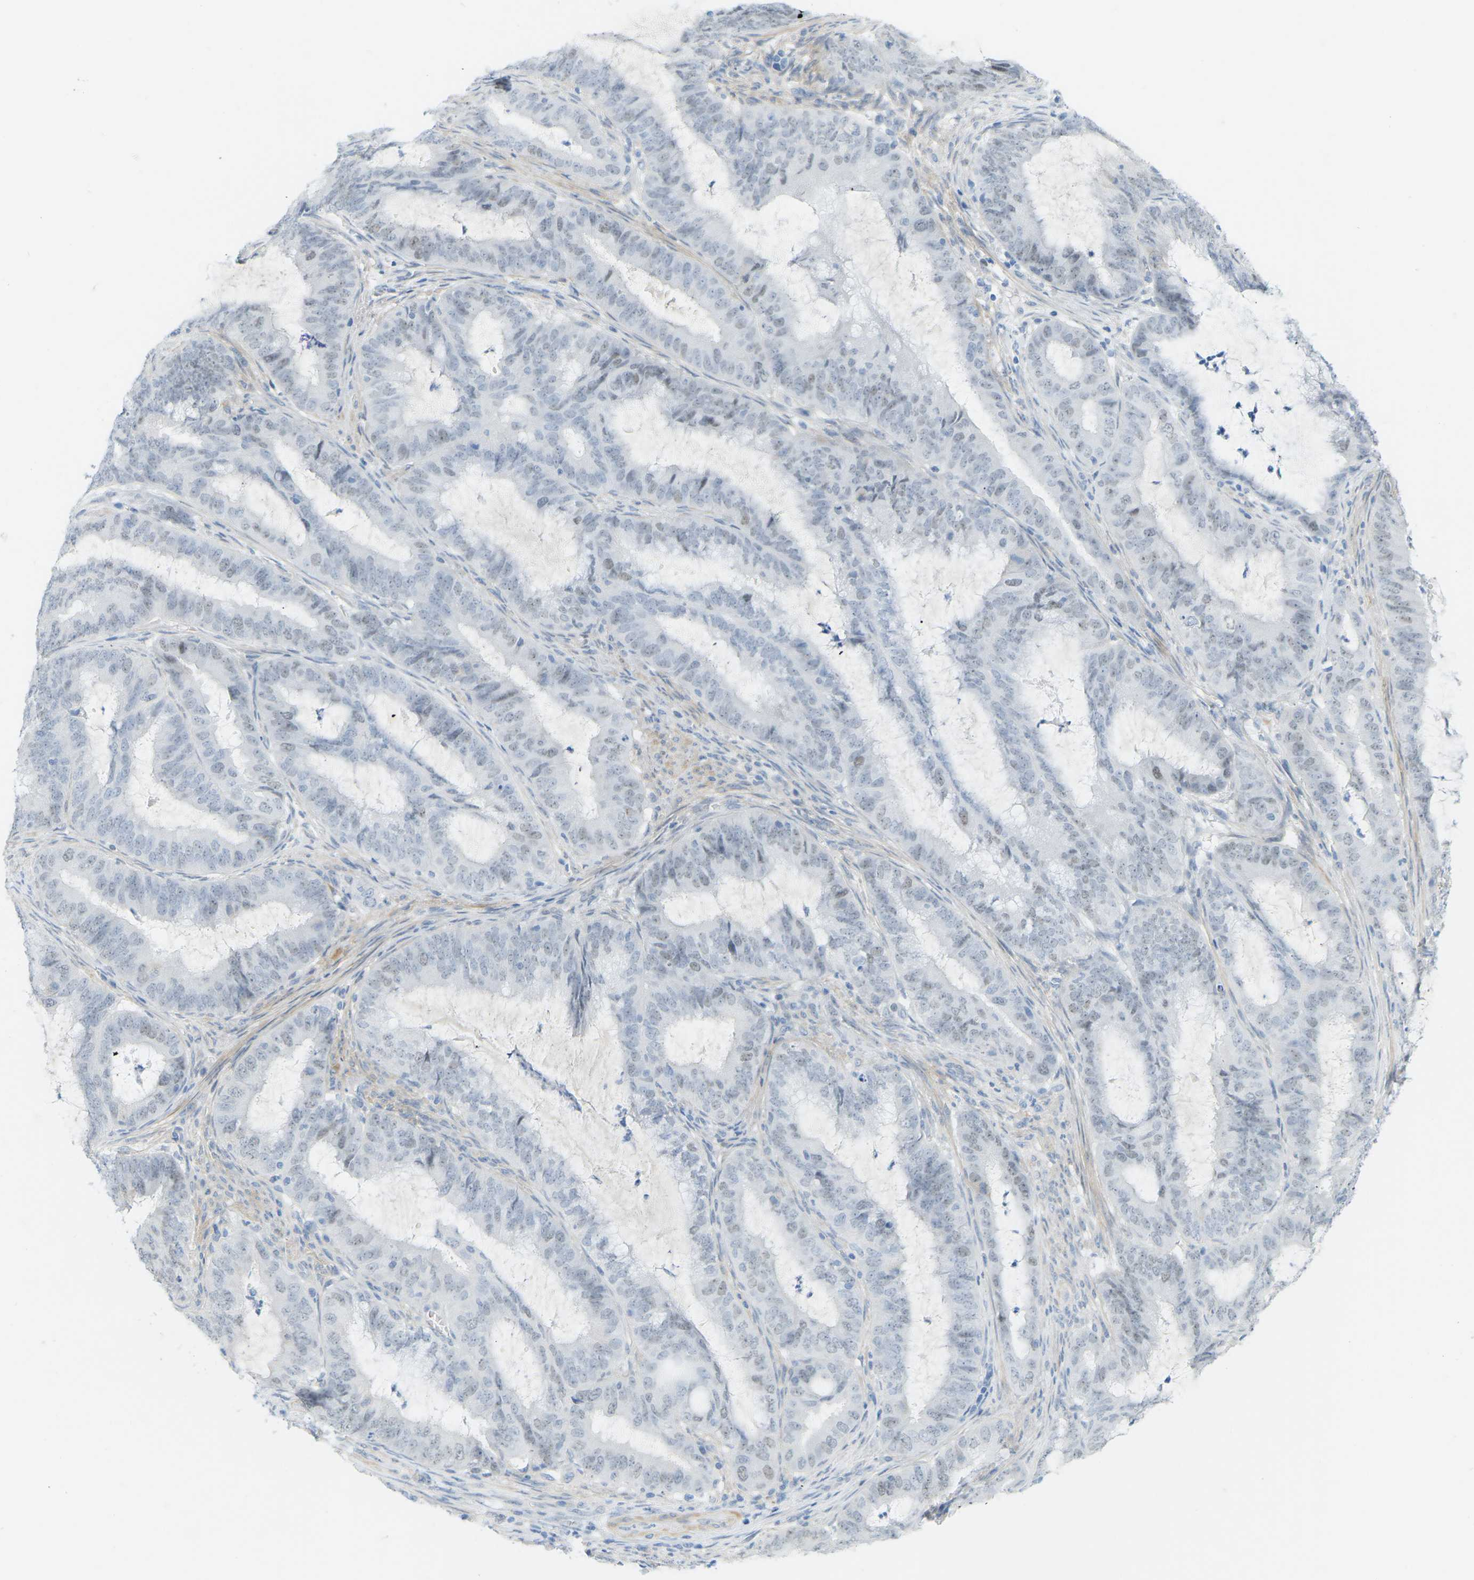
{"staining": {"intensity": "weak", "quantity": "<25%", "location": "nuclear"}, "tissue": "endometrial cancer", "cell_type": "Tumor cells", "image_type": "cancer", "snomed": [{"axis": "morphology", "description": "Adenocarcinoma, NOS"}, {"axis": "topography", "description": "Endometrium"}], "caption": "Tumor cells are negative for brown protein staining in endometrial cancer (adenocarcinoma).", "gene": "HLTF", "patient": {"sex": "female", "age": 70}}